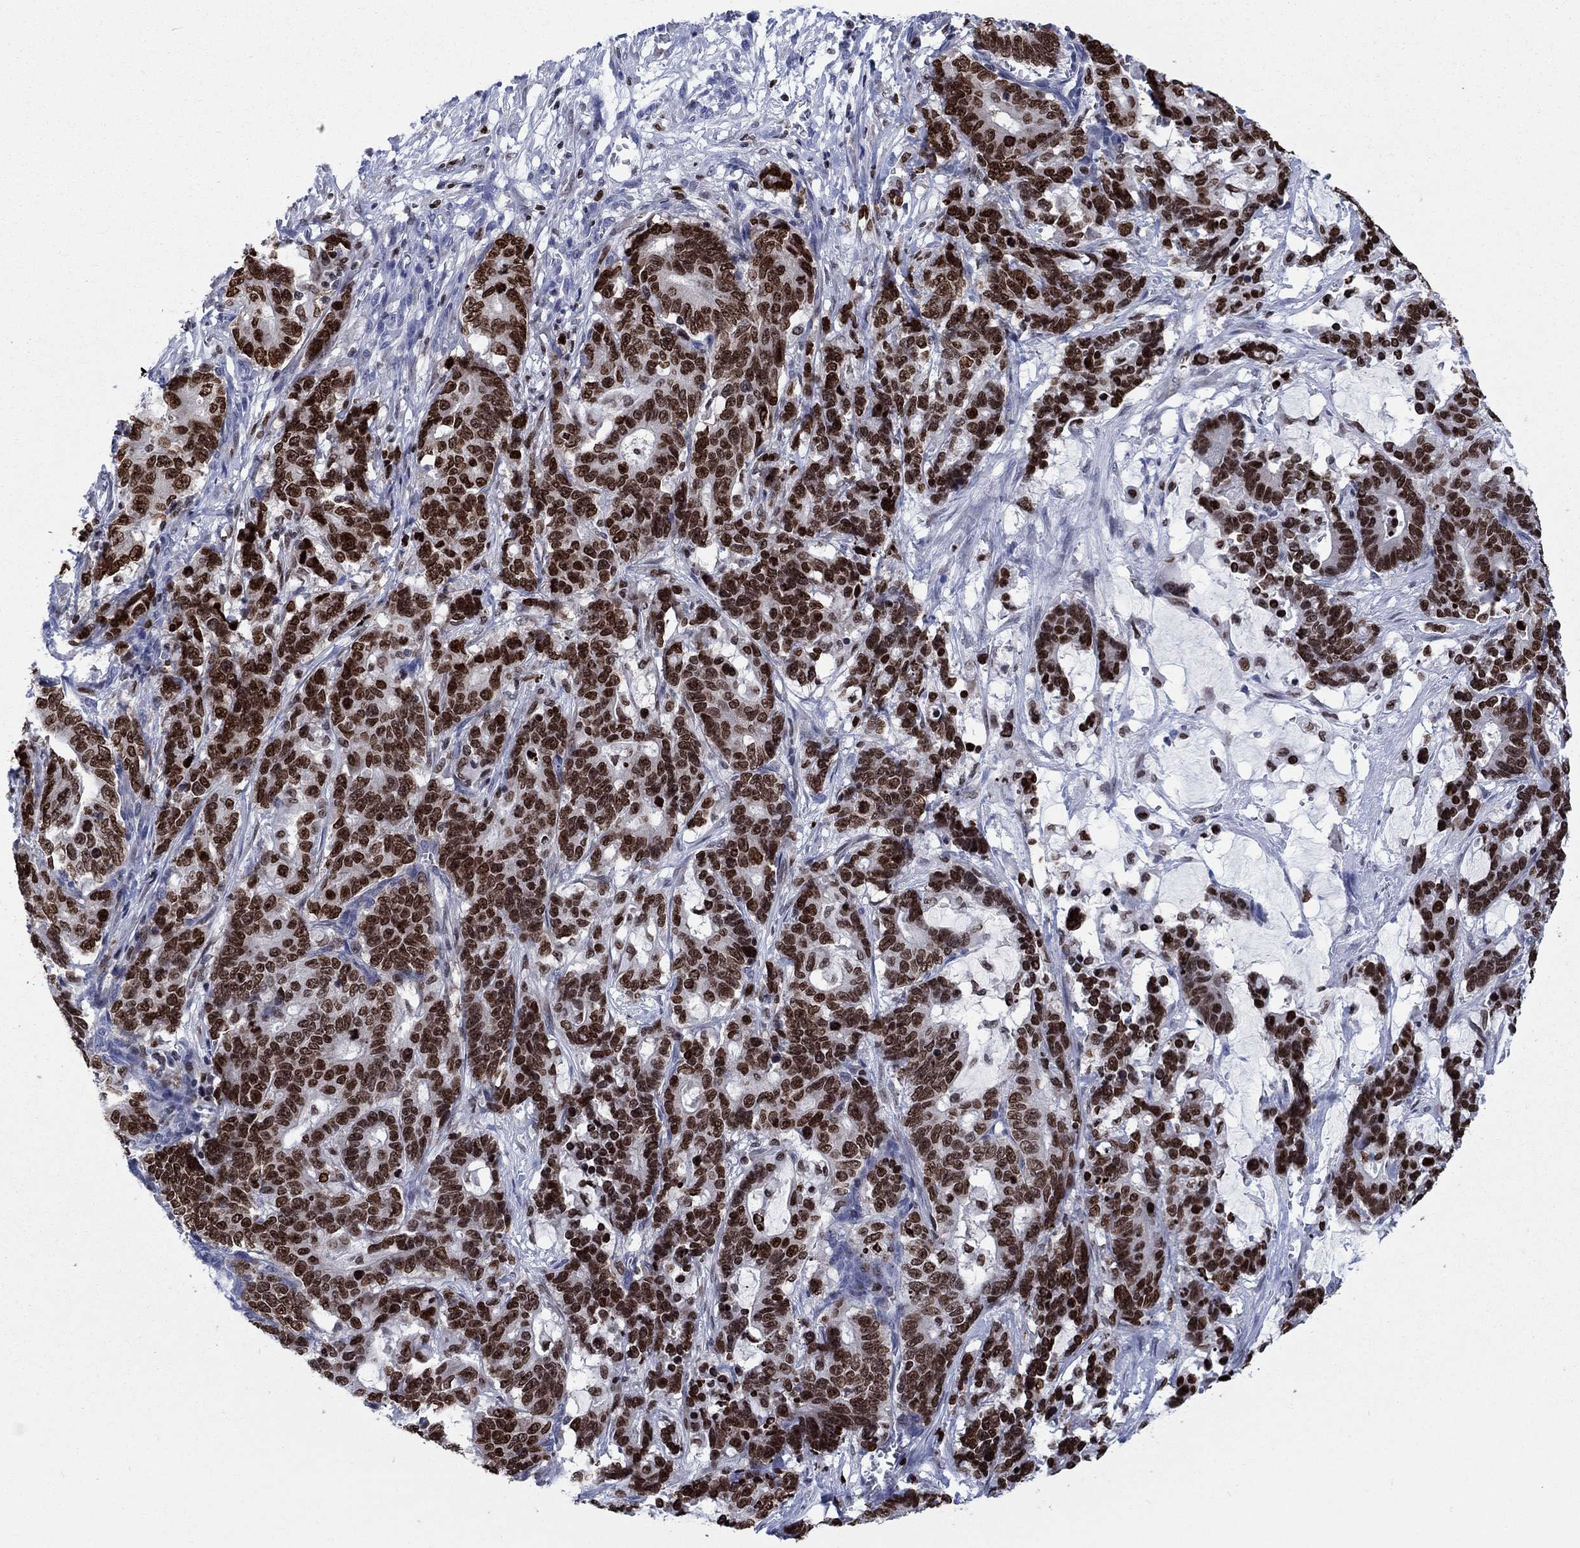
{"staining": {"intensity": "strong", "quantity": ">75%", "location": "nuclear"}, "tissue": "stomach cancer", "cell_type": "Tumor cells", "image_type": "cancer", "snomed": [{"axis": "morphology", "description": "Normal tissue, NOS"}, {"axis": "morphology", "description": "Adenocarcinoma, NOS"}, {"axis": "topography", "description": "Stomach"}], "caption": "Immunohistochemical staining of stomach cancer demonstrates high levels of strong nuclear protein positivity in about >75% of tumor cells.", "gene": "HMGA1", "patient": {"sex": "female", "age": 64}}